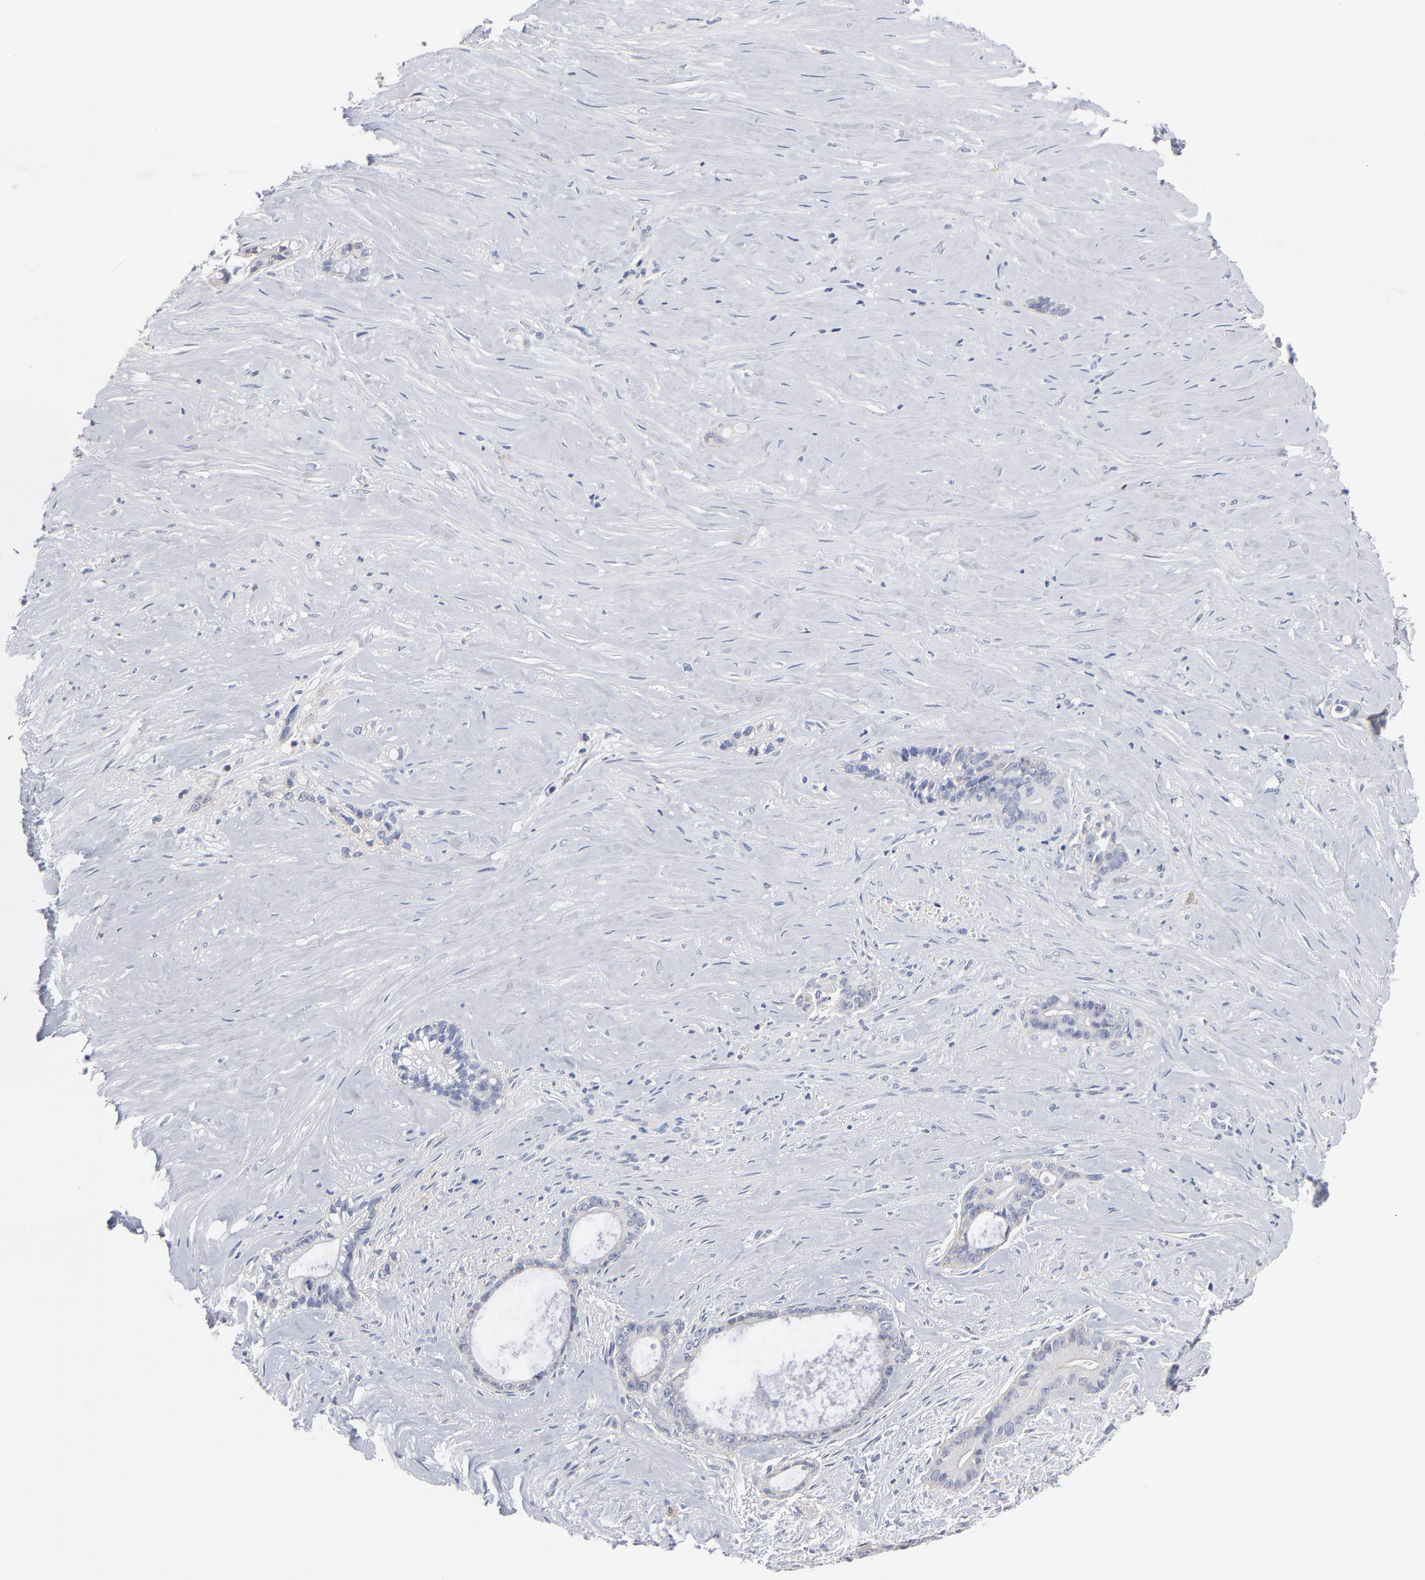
{"staining": {"intensity": "negative", "quantity": "none", "location": "none"}, "tissue": "liver cancer", "cell_type": "Tumor cells", "image_type": "cancer", "snomed": [{"axis": "morphology", "description": "Cholangiocarcinoma"}, {"axis": "topography", "description": "Liver"}], "caption": "Immunohistochemical staining of human cholangiocarcinoma (liver) shows no significant expression in tumor cells.", "gene": "PDLIM2", "patient": {"sex": "female", "age": 55}}